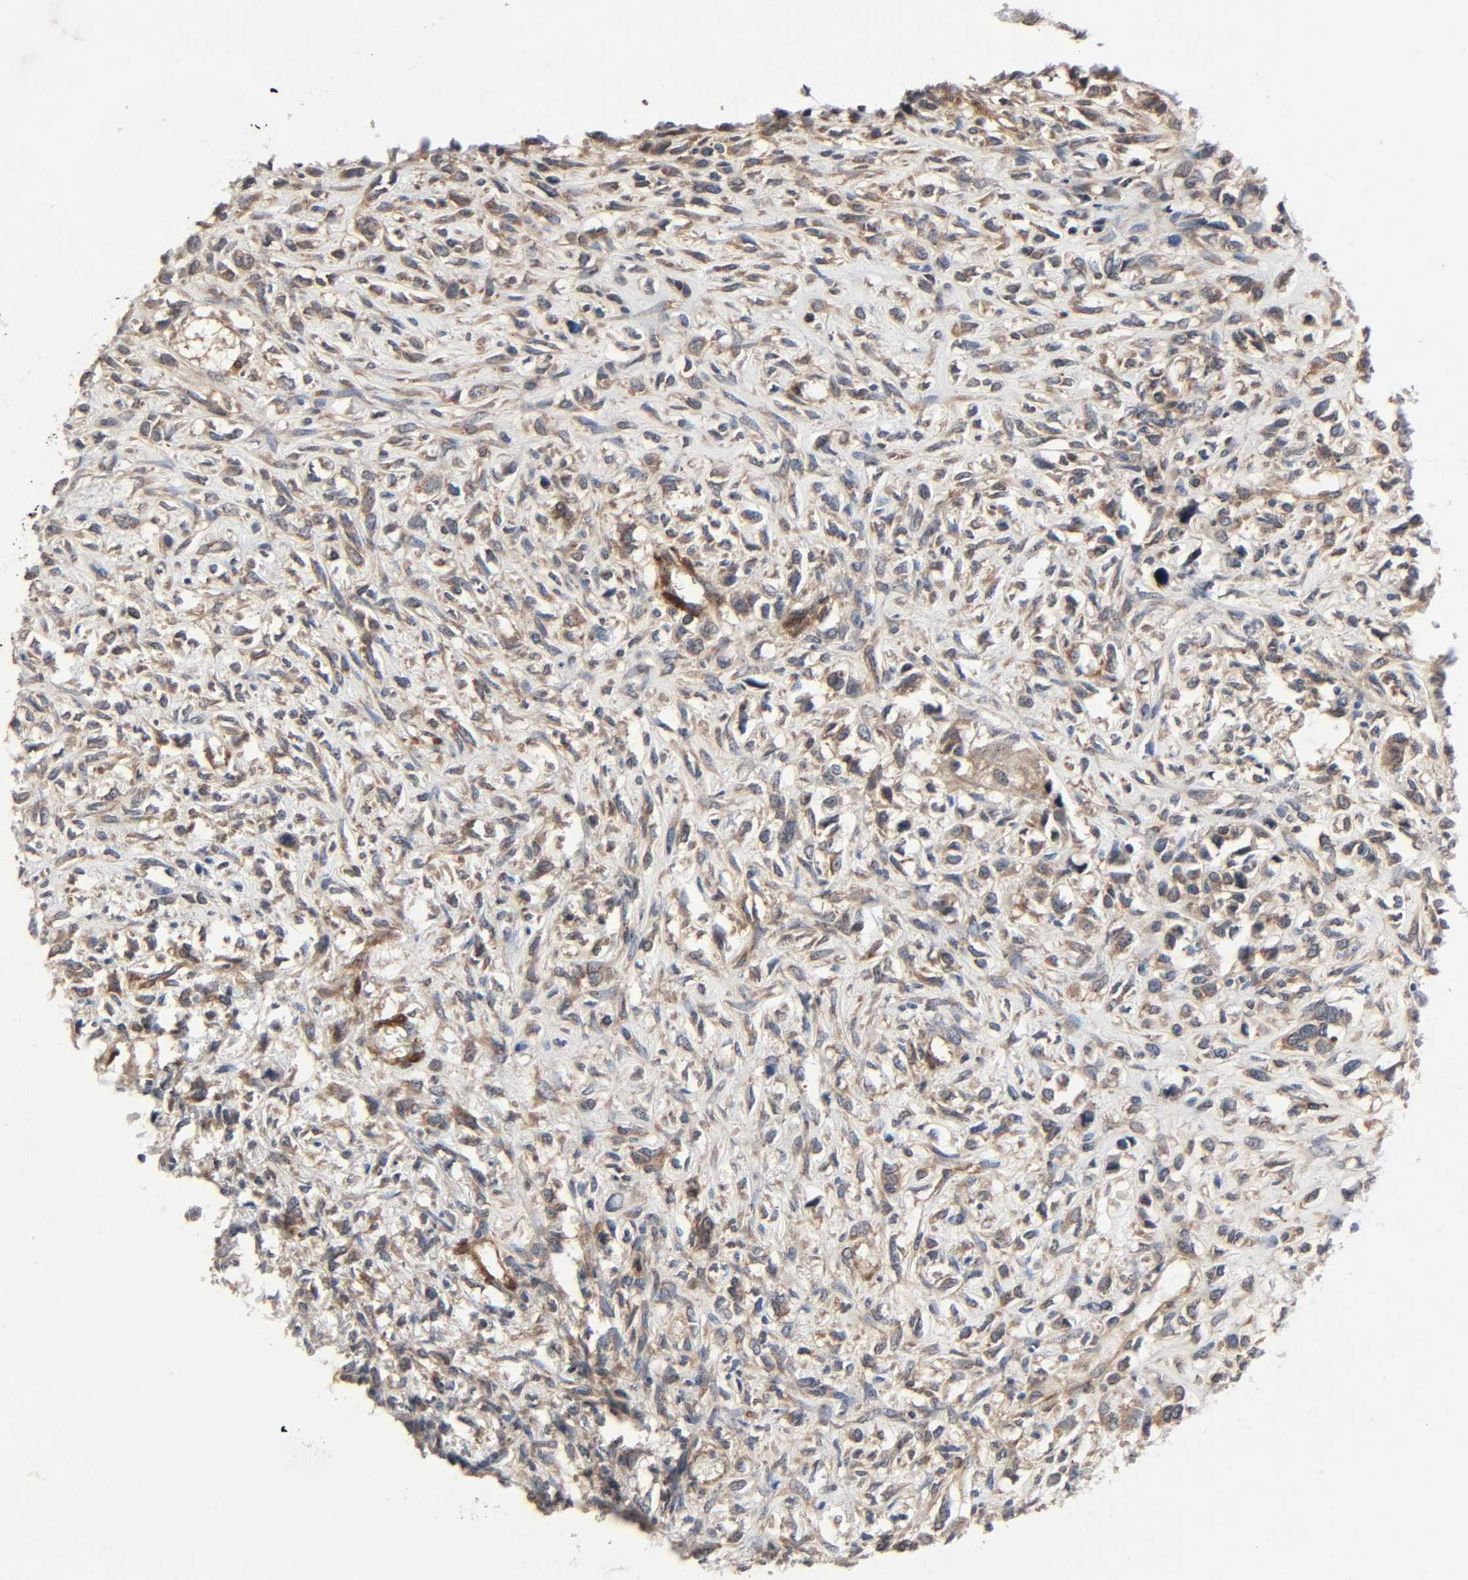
{"staining": {"intensity": "weak", "quantity": ">75%", "location": "cytoplasmic/membranous"}, "tissue": "head and neck cancer", "cell_type": "Tumor cells", "image_type": "cancer", "snomed": [{"axis": "morphology", "description": "Necrosis, NOS"}, {"axis": "morphology", "description": "Neoplasm, malignant, NOS"}, {"axis": "topography", "description": "Salivary gland"}, {"axis": "topography", "description": "Head-Neck"}], "caption": "This is a histology image of IHC staining of head and neck cancer, which shows weak staining in the cytoplasmic/membranous of tumor cells.", "gene": "PTK2", "patient": {"sex": "male", "age": 43}}